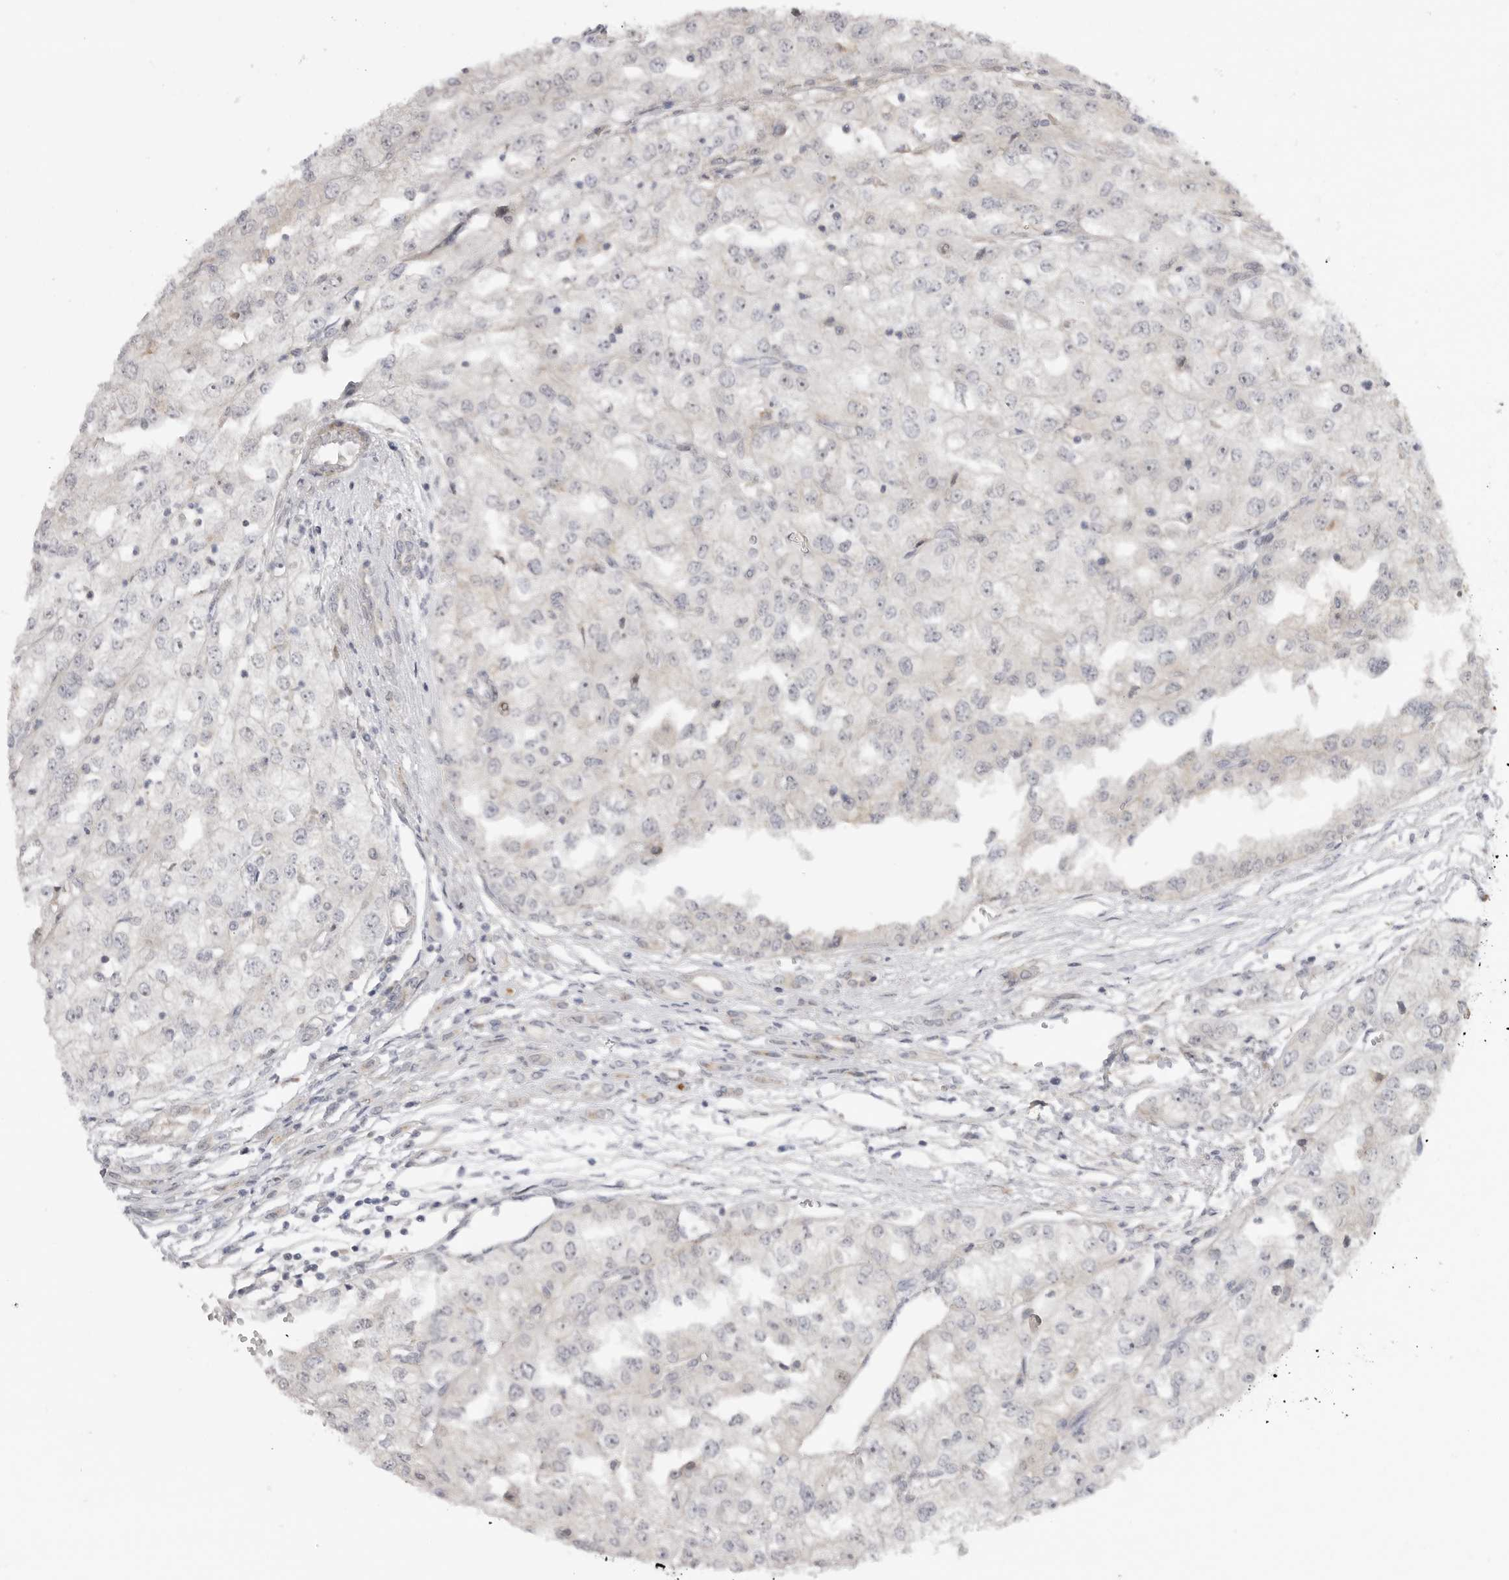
{"staining": {"intensity": "negative", "quantity": "none", "location": "none"}, "tissue": "renal cancer", "cell_type": "Tumor cells", "image_type": "cancer", "snomed": [{"axis": "morphology", "description": "Adenocarcinoma, NOS"}, {"axis": "topography", "description": "Kidney"}], "caption": "This is a histopathology image of IHC staining of renal cancer, which shows no staining in tumor cells. (Stains: DAB (3,3'-diaminobenzidine) immunohistochemistry (IHC) with hematoxylin counter stain, Microscopy: brightfield microscopy at high magnification).", "gene": "GGT6", "patient": {"sex": "female", "age": 54}}